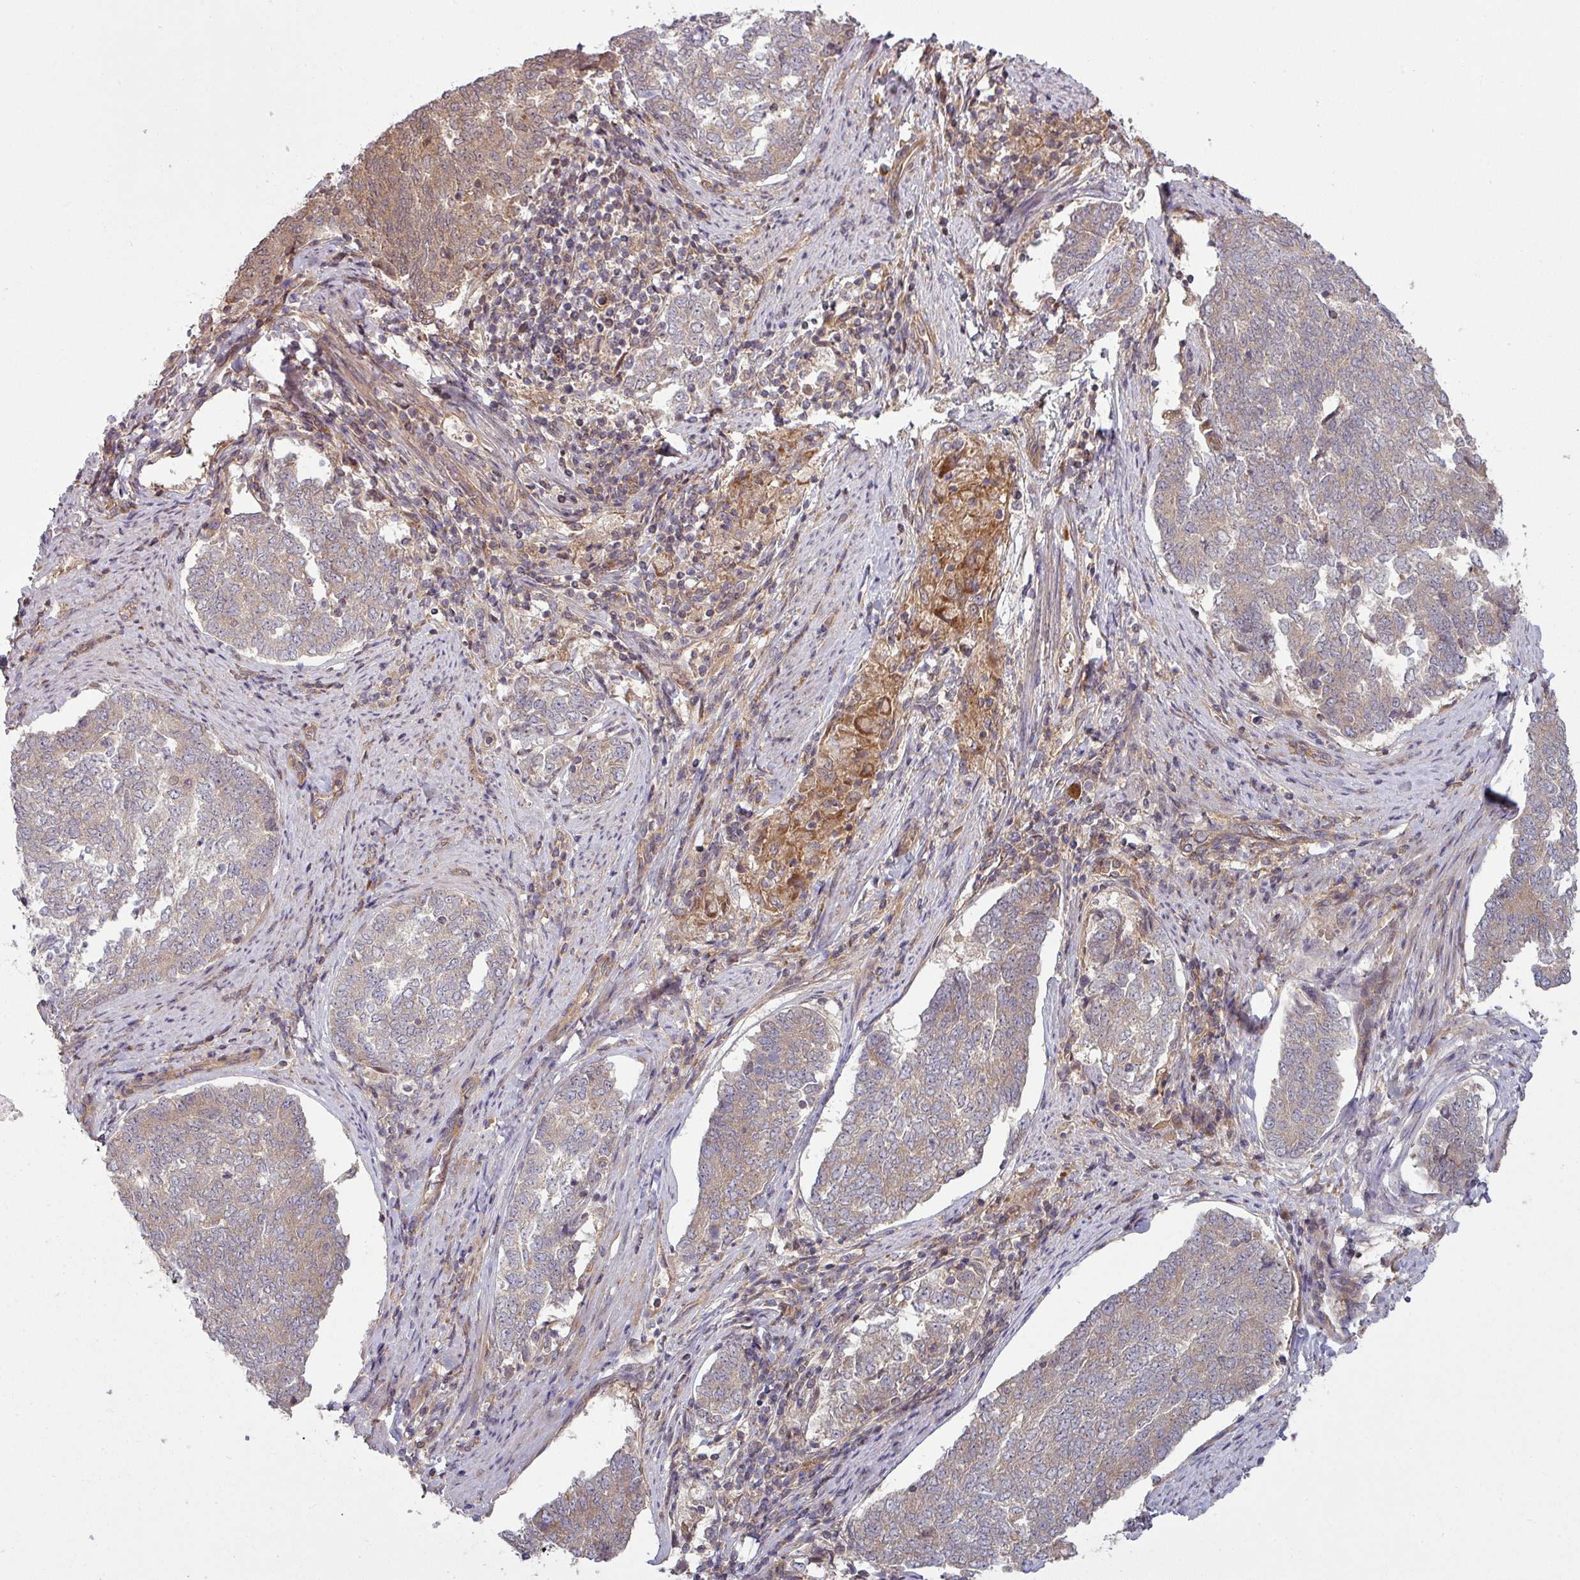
{"staining": {"intensity": "weak", "quantity": "25%-75%", "location": "cytoplasmic/membranous"}, "tissue": "endometrial cancer", "cell_type": "Tumor cells", "image_type": "cancer", "snomed": [{"axis": "morphology", "description": "Adenocarcinoma, NOS"}, {"axis": "topography", "description": "Endometrium"}], "caption": "IHC histopathology image of human endometrial adenocarcinoma stained for a protein (brown), which shows low levels of weak cytoplasmic/membranous expression in about 25%-75% of tumor cells.", "gene": "SNRNP25", "patient": {"sex": "female", "age": 80}}